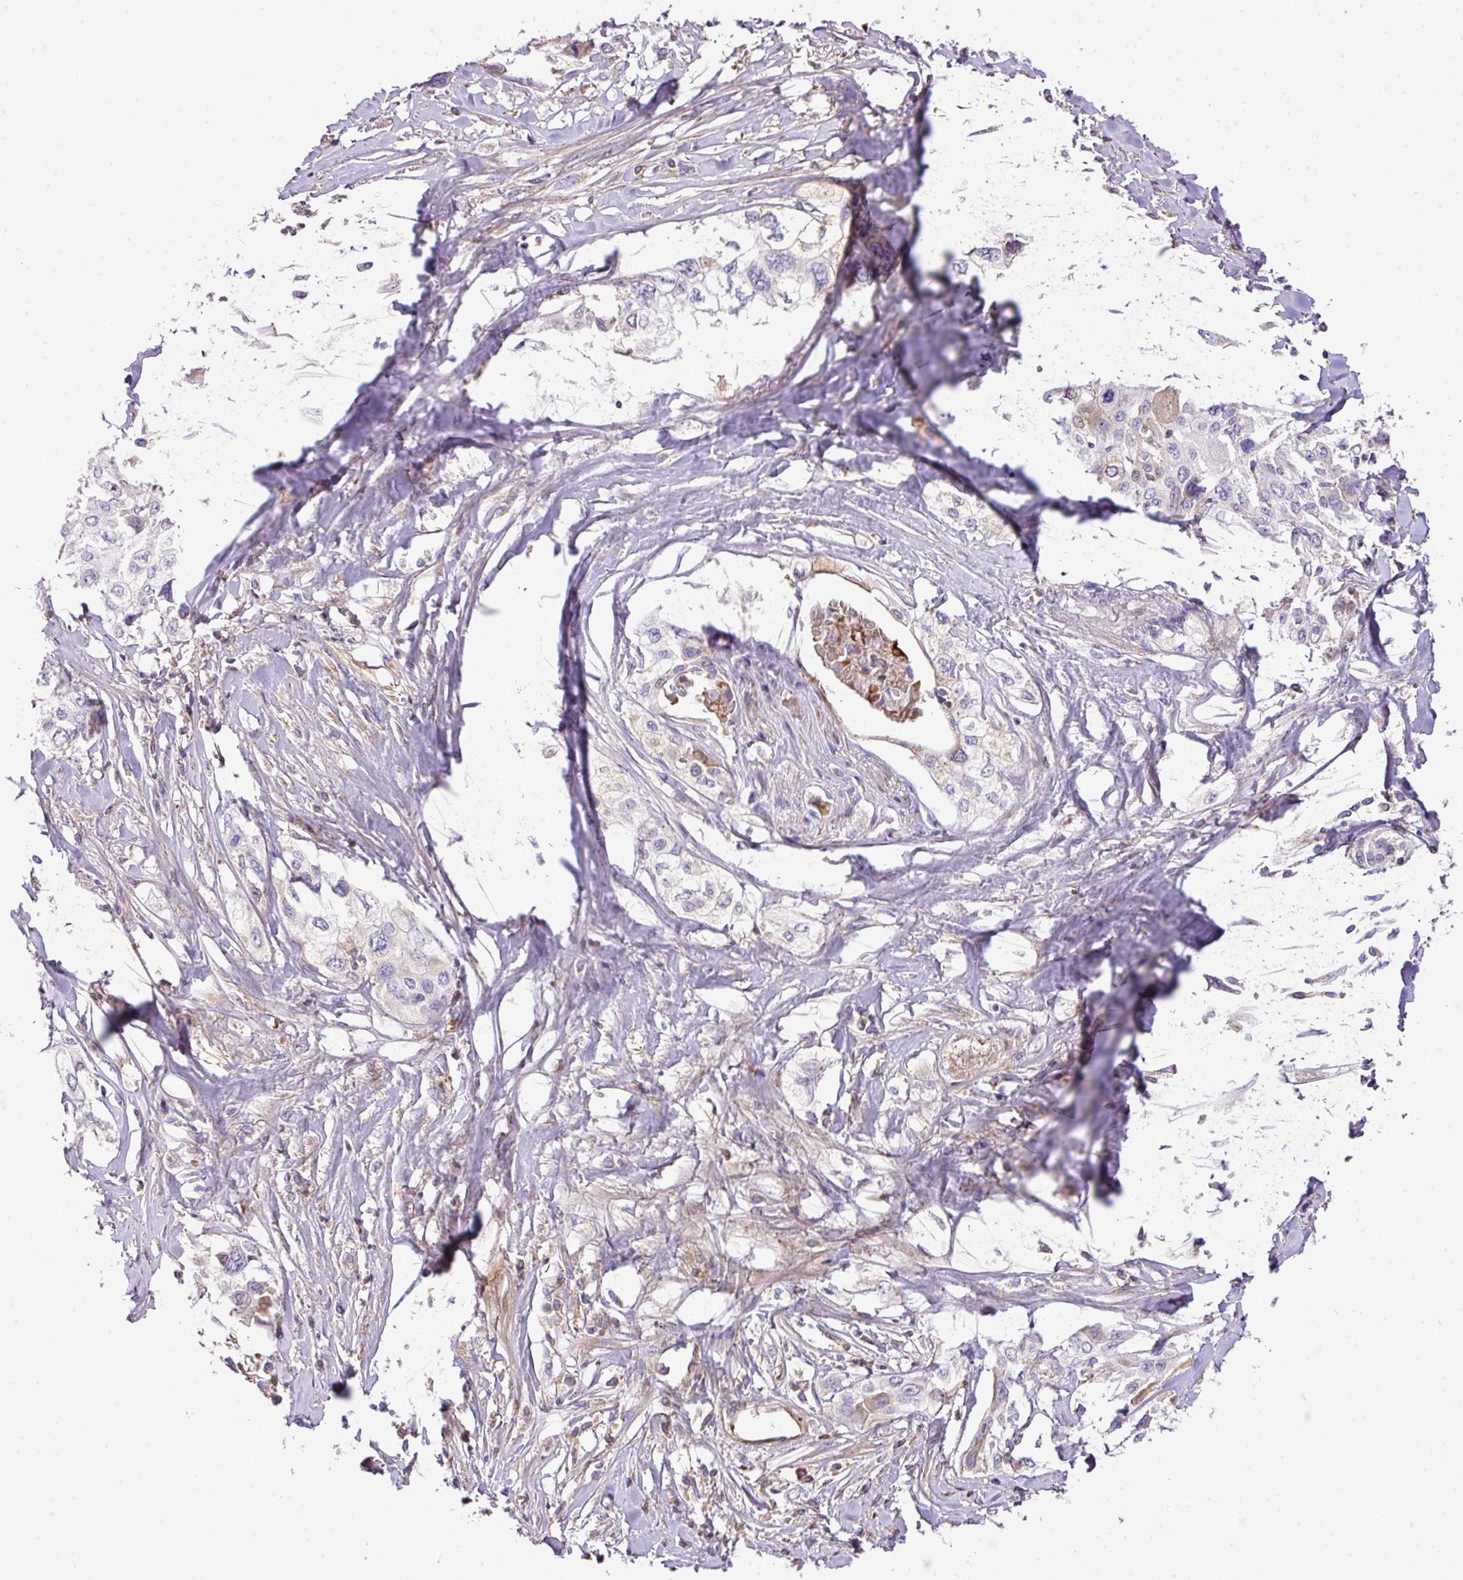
{"staining": {"intensity": "weak", "quantity": "<25%", "location": "cytoplasmic/membranous"}, "tissue": "cervical cancer", "cell_type": "Tumor cells", "image_type": "cancer", "snomed": [{"axis": "morphology", "description": "Squamous cell carcinoma, NOS"}, {"axis": "topography", "description": "Cervix"}], "caption": "An IHC image of cervical cancer is shown. There is no staining in tumor cells of cervical cancer. (IHC, brightfield microscopy, high magnification).", "gene": "CTXN2", "patient": {"sex": "female", "age": 31}}